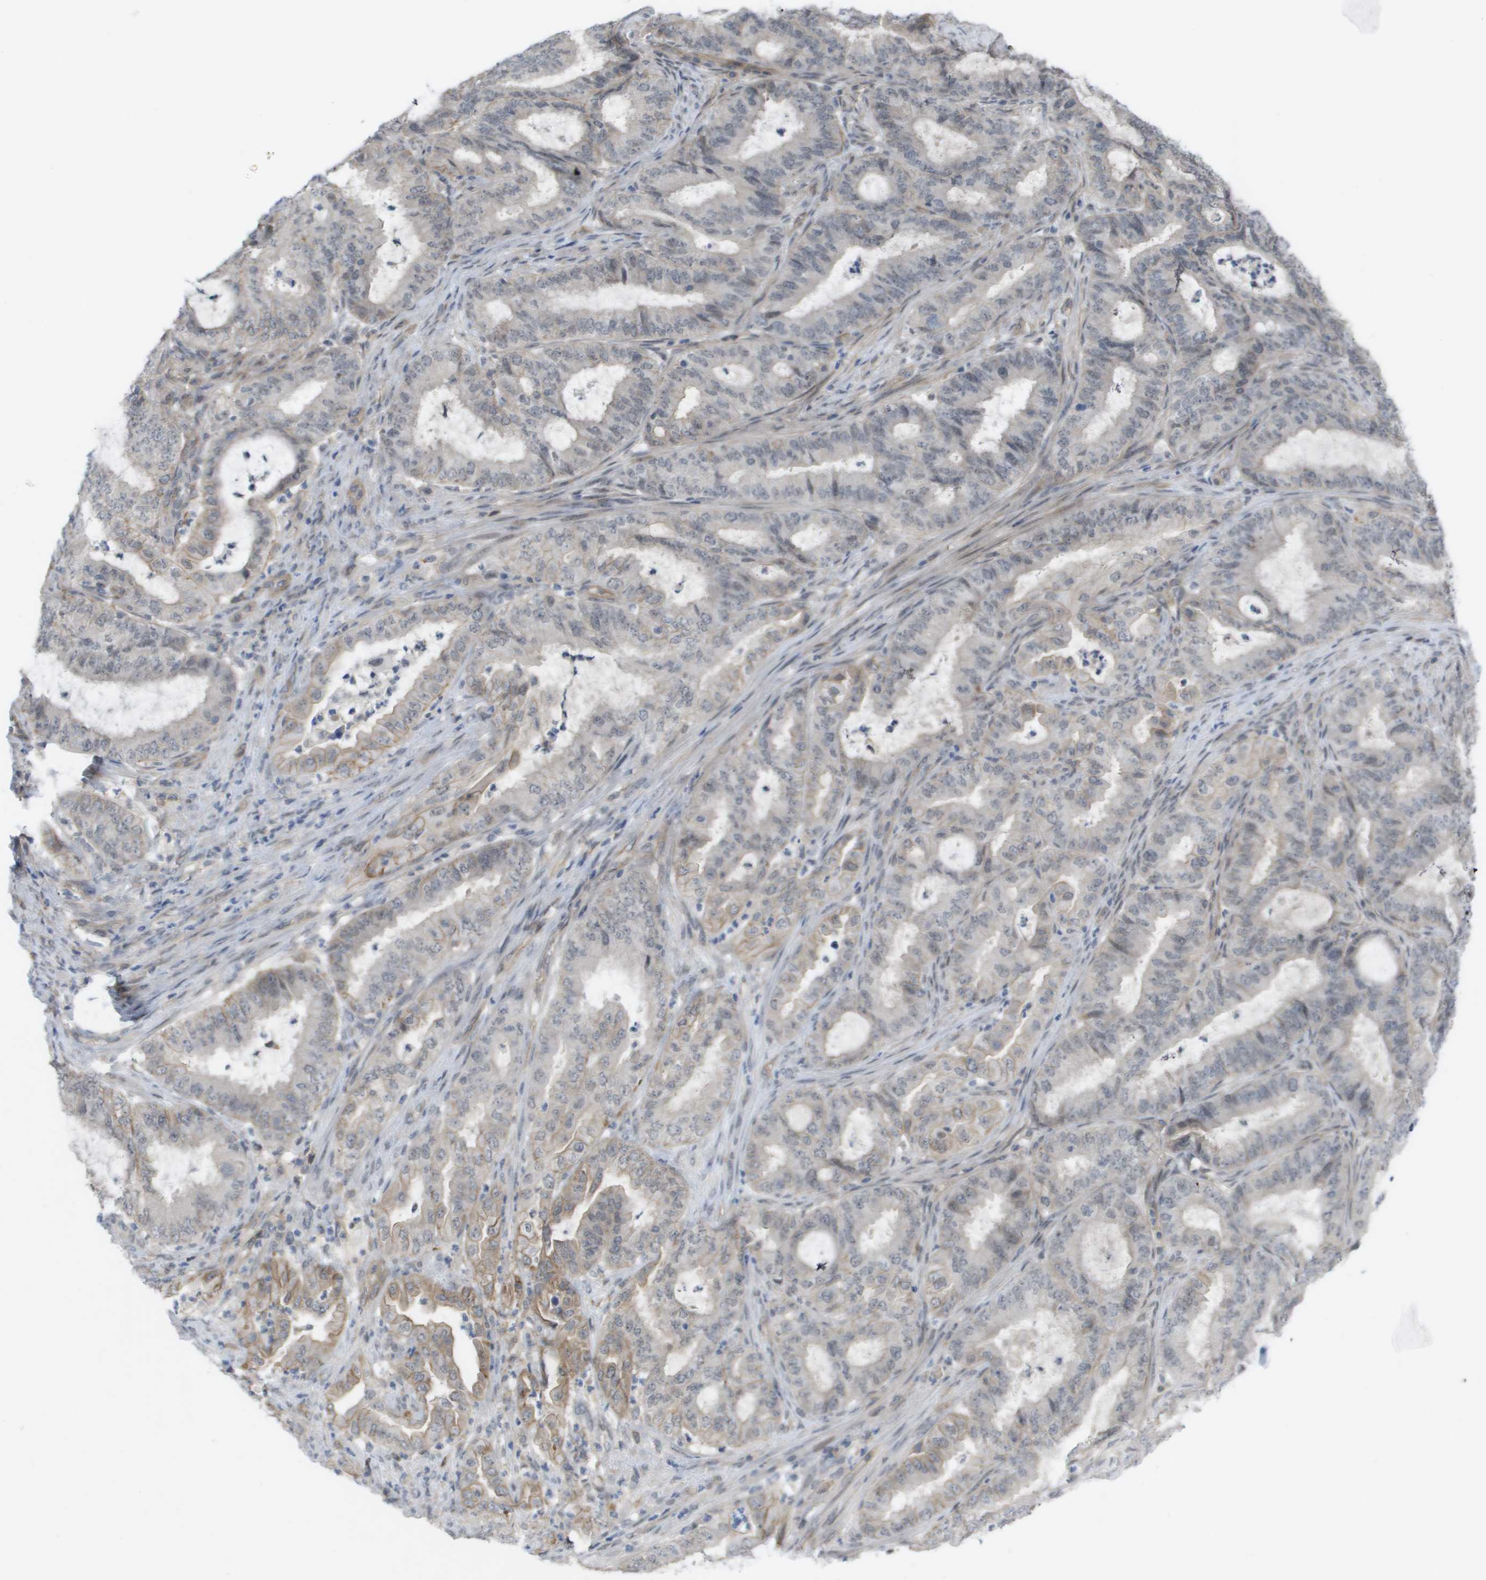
{"staining": {"intensity": "weak", "quantity": "<25%", "location": "cytoplasmic/membranous"}, "tissue": "endometrial cancer", "cell_type": "Tumor cells", "image_type": "cancer", "snomed": [{"axis": "morphology", "description": "Adenocarcinoma, NOS"}, {"axis": "topography", "description": "Endometrium"}], "caption": "Immunohistochemistry (IHC) histopathology image of neoplastic tissue: human endometrial cancer stained with DAB (3,3'-diaminobenzidine) exhibits no significant protein staining in tumor cells. Nuclei are stained in blue.", "gene": "MTARC2", "patient": {"sex": "female", "age": 70}}